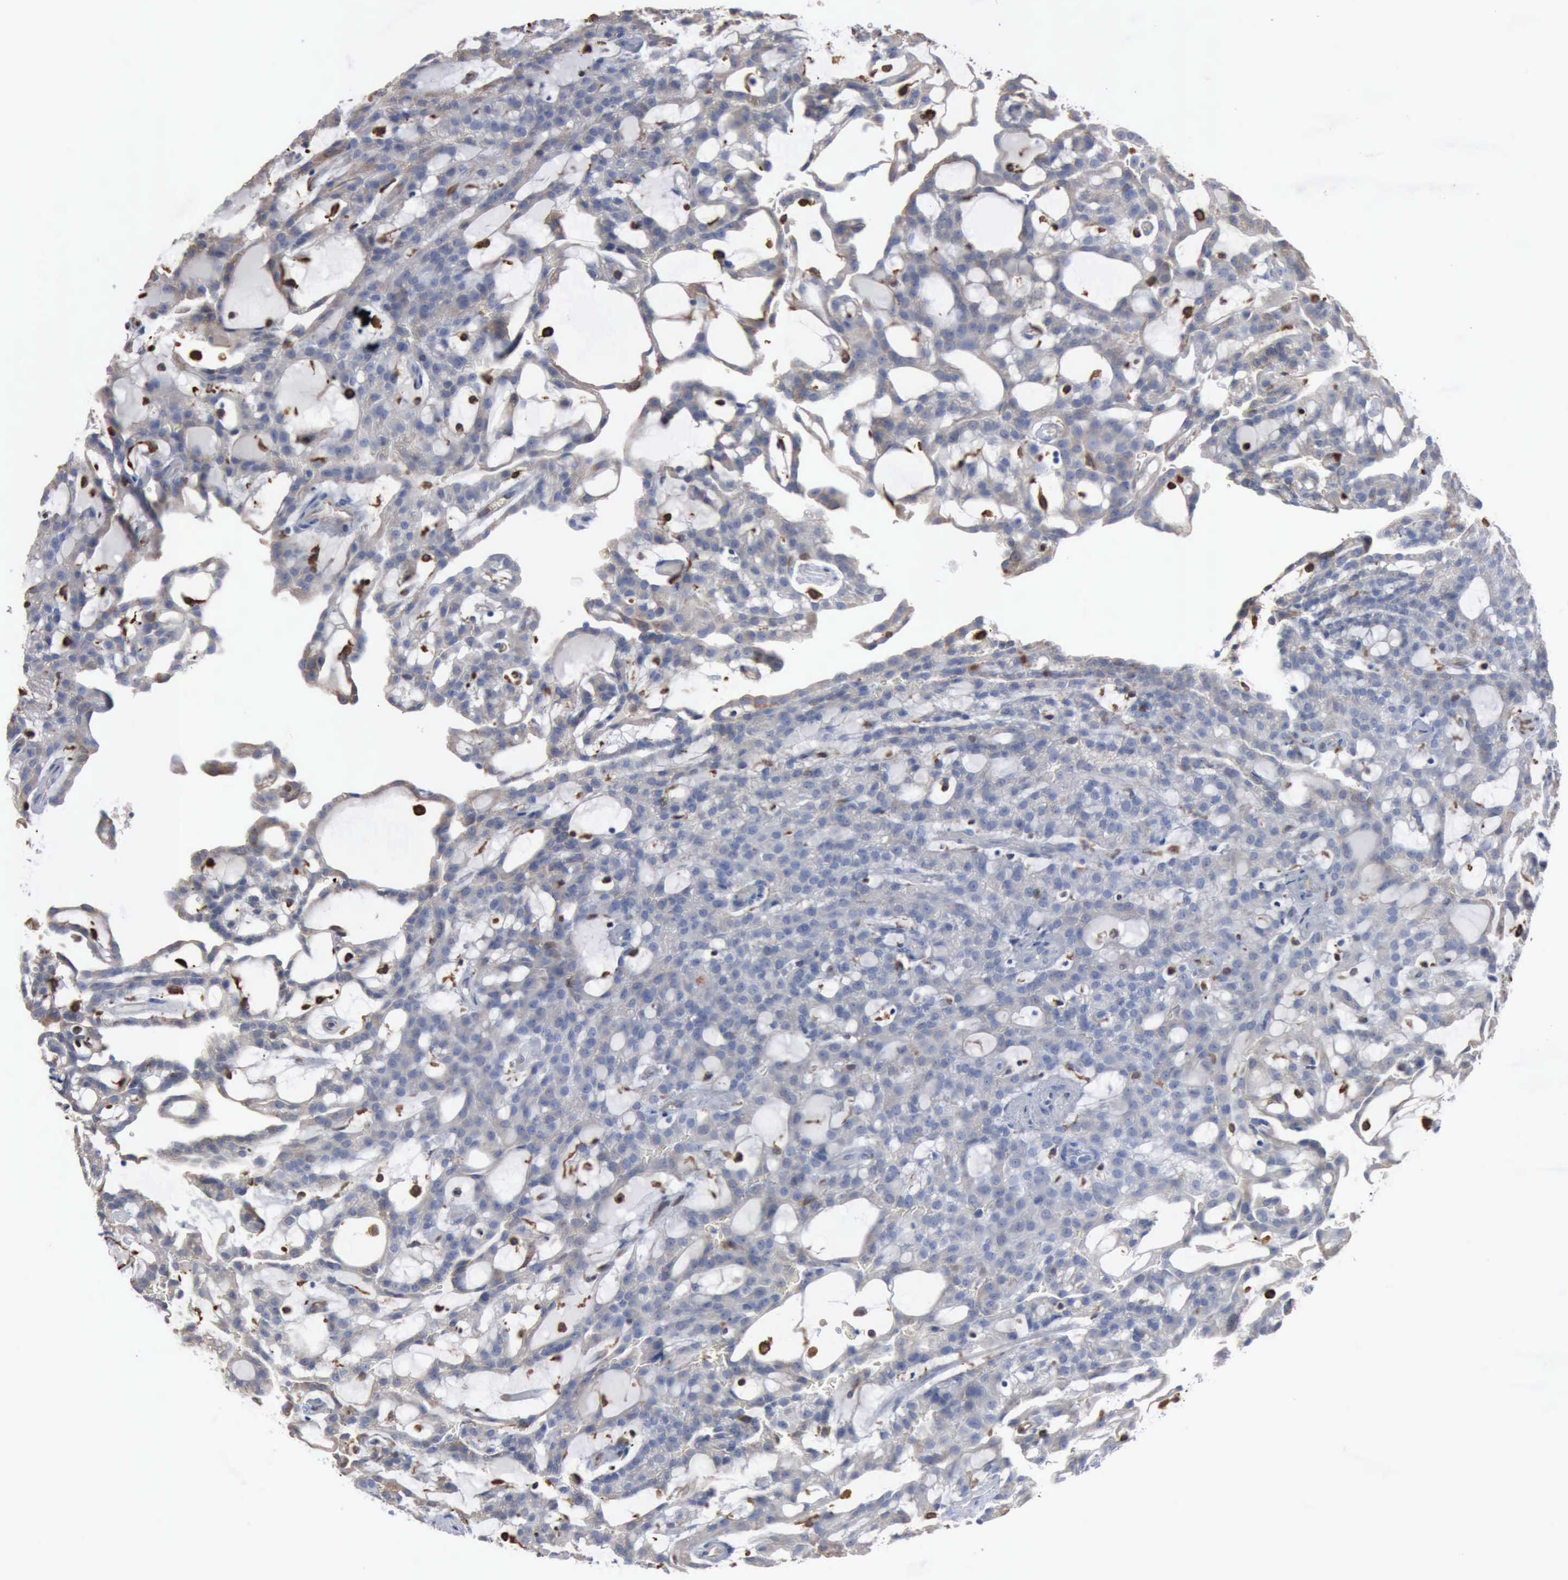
{"staining": {"intensity": "negative", "quantity": "none", "location": "none"}, "tissue": "renal cancer", "cell_type": "Tumor cells", "image_type": "cancer", "snomed": [{"axis": "morphology", "description": "Adenocarcinoma, NOS"}, {"axis": "topography", "description": "Kidney"}], "caption": "Immunohistochemistry of human renal cancer (adenocarcinoma) exhibits no expression in tumor cells.", "gene": "FSCN1", "patient": {"sex": "male", "age": 63}}